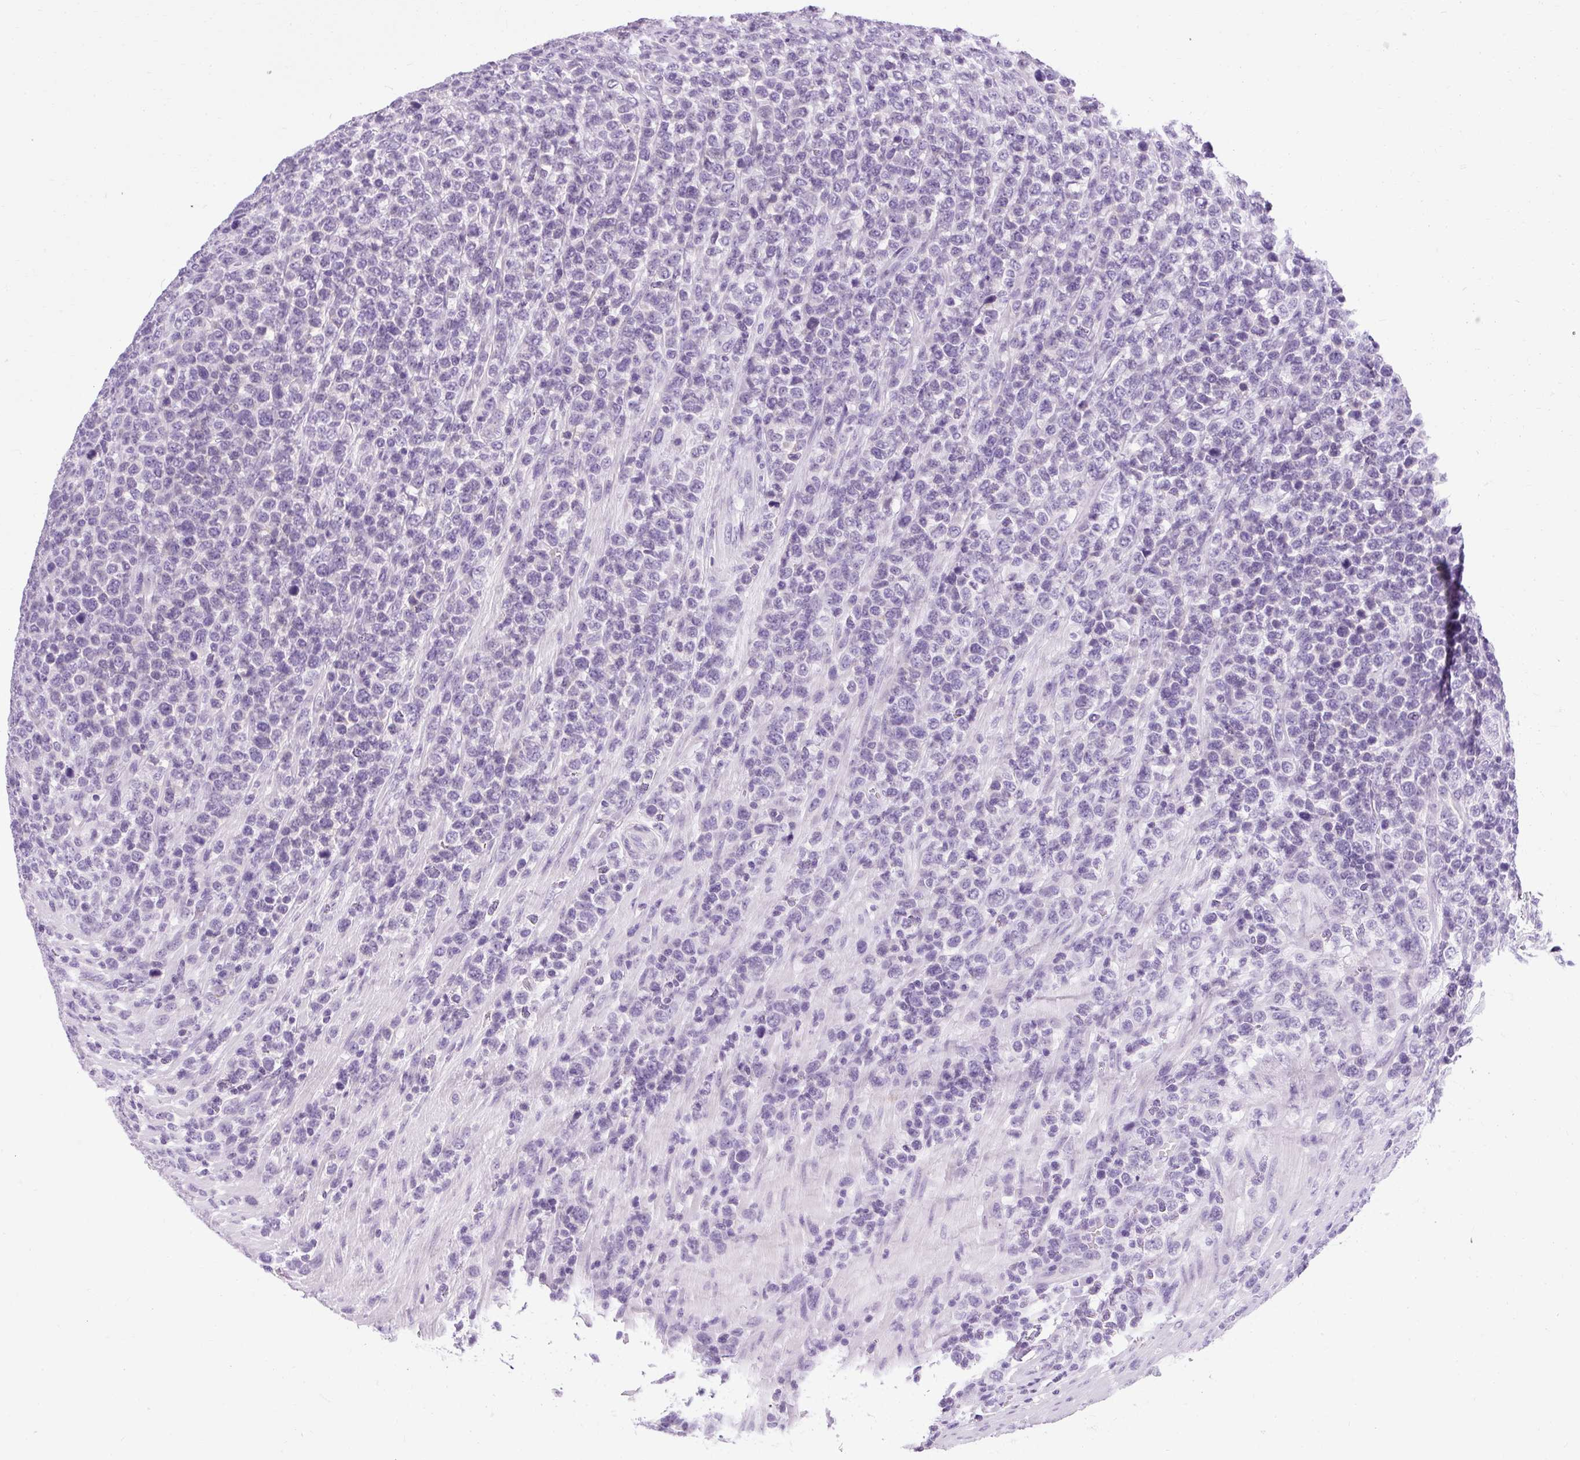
{"staining": {"intensity": "negative", "quantity": "none", "location": "none"}, "tissue": "lymphoma", "cell_type": "Tumor cells", "image_type": "cancer", "snomed": [{"axis": "morphology", "description": "Malignant lymphoma, non-Hodgkin's type, High grade"}, {"axis": "topography", "description": "Soft tissue"}], "caption": "IHC of malignant lymphoma, non-Hodgkin's type (high-grade) reveals no expression in tumor cells.", "gene": "B3GNT4", "patient": {"sex": "female", "age": 56}}